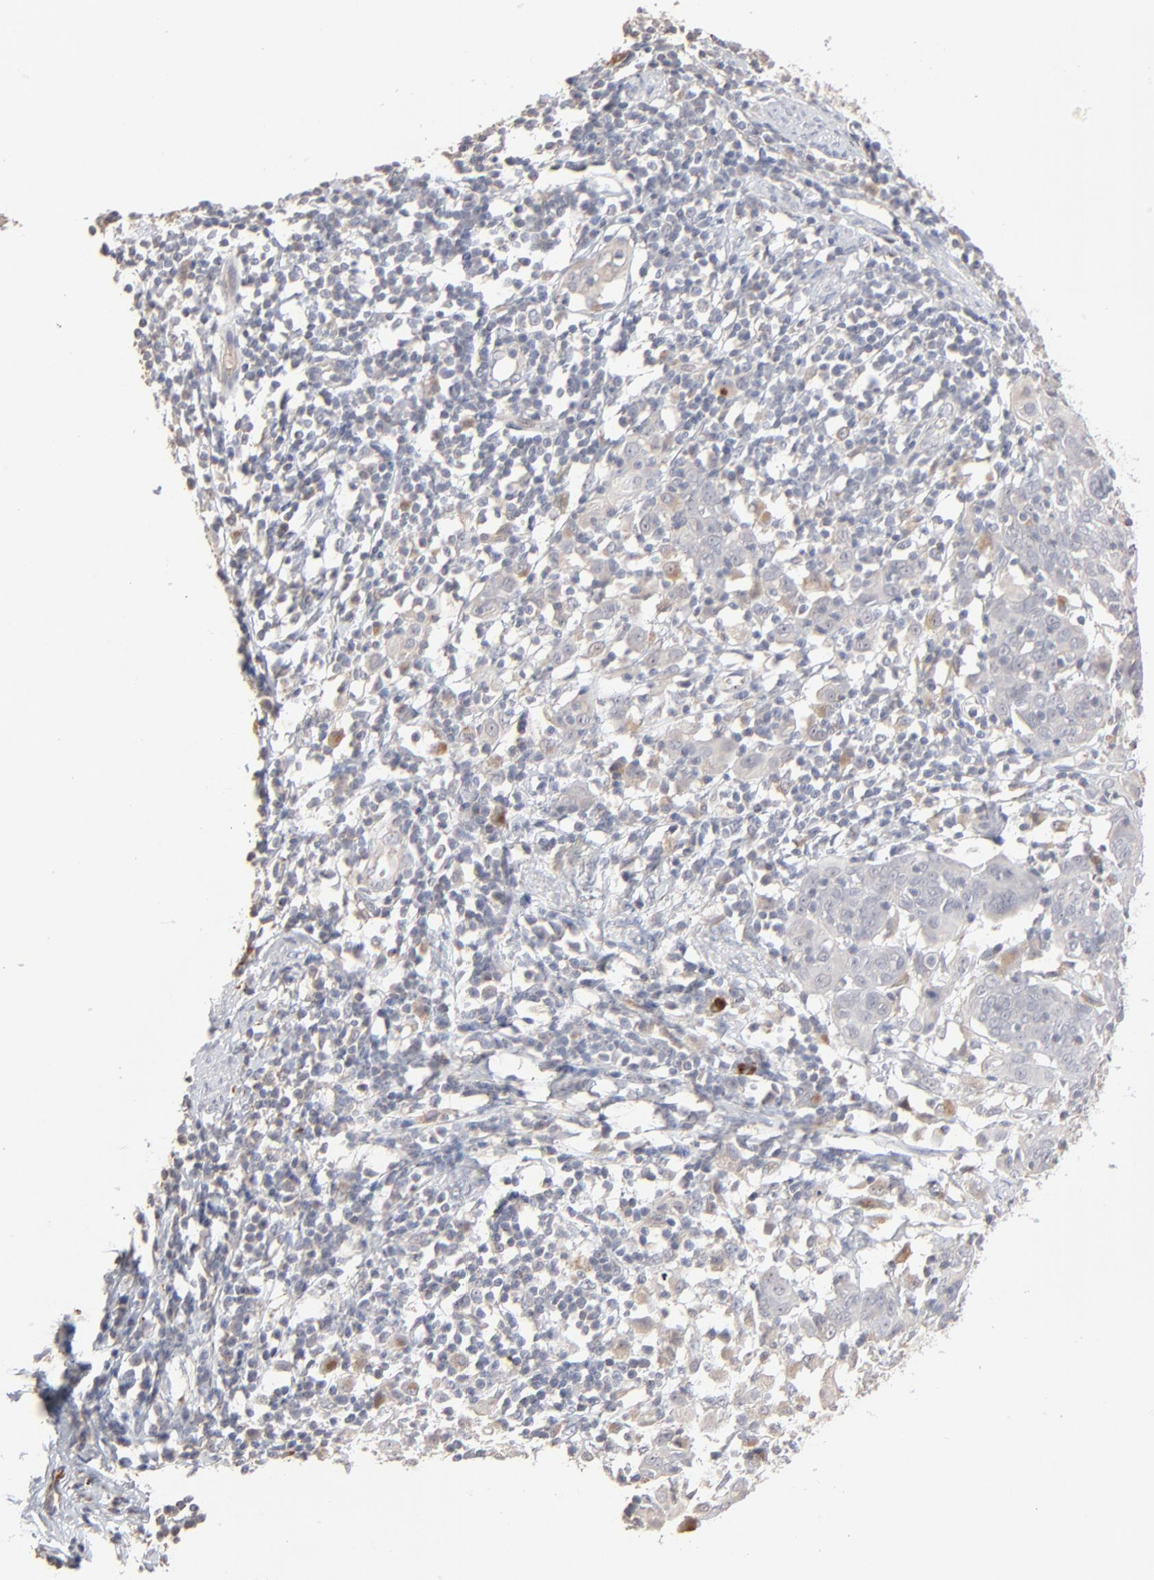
{"staining": {"intensity": "moderate", "quantity": "<25%", "location": "cytoplasmic/membranous"}, "tissue": "cervical cancer", "cell_type": "Tumor cells", "image_type": "cancer", "snomed": [{"axis": "morphology", "description": "Normal tissue, NOS"}, {"axis": "morphology", "description": "Squamous cell carcinoma, NOS"}, {"axis": "topography", "description": "Cervix"}], "caption": "IHC image of neoplastic tissue: human cervical cancer stained using immunohistochemistry reveals low levels of moderate protein expression localized specifically in the cytoplasmic/membranous of tumor cells, appearing as a cytoplasmic/membranous brown color.", "gene": "POMT2", "patient": {"sex": "female", "age": 67}}